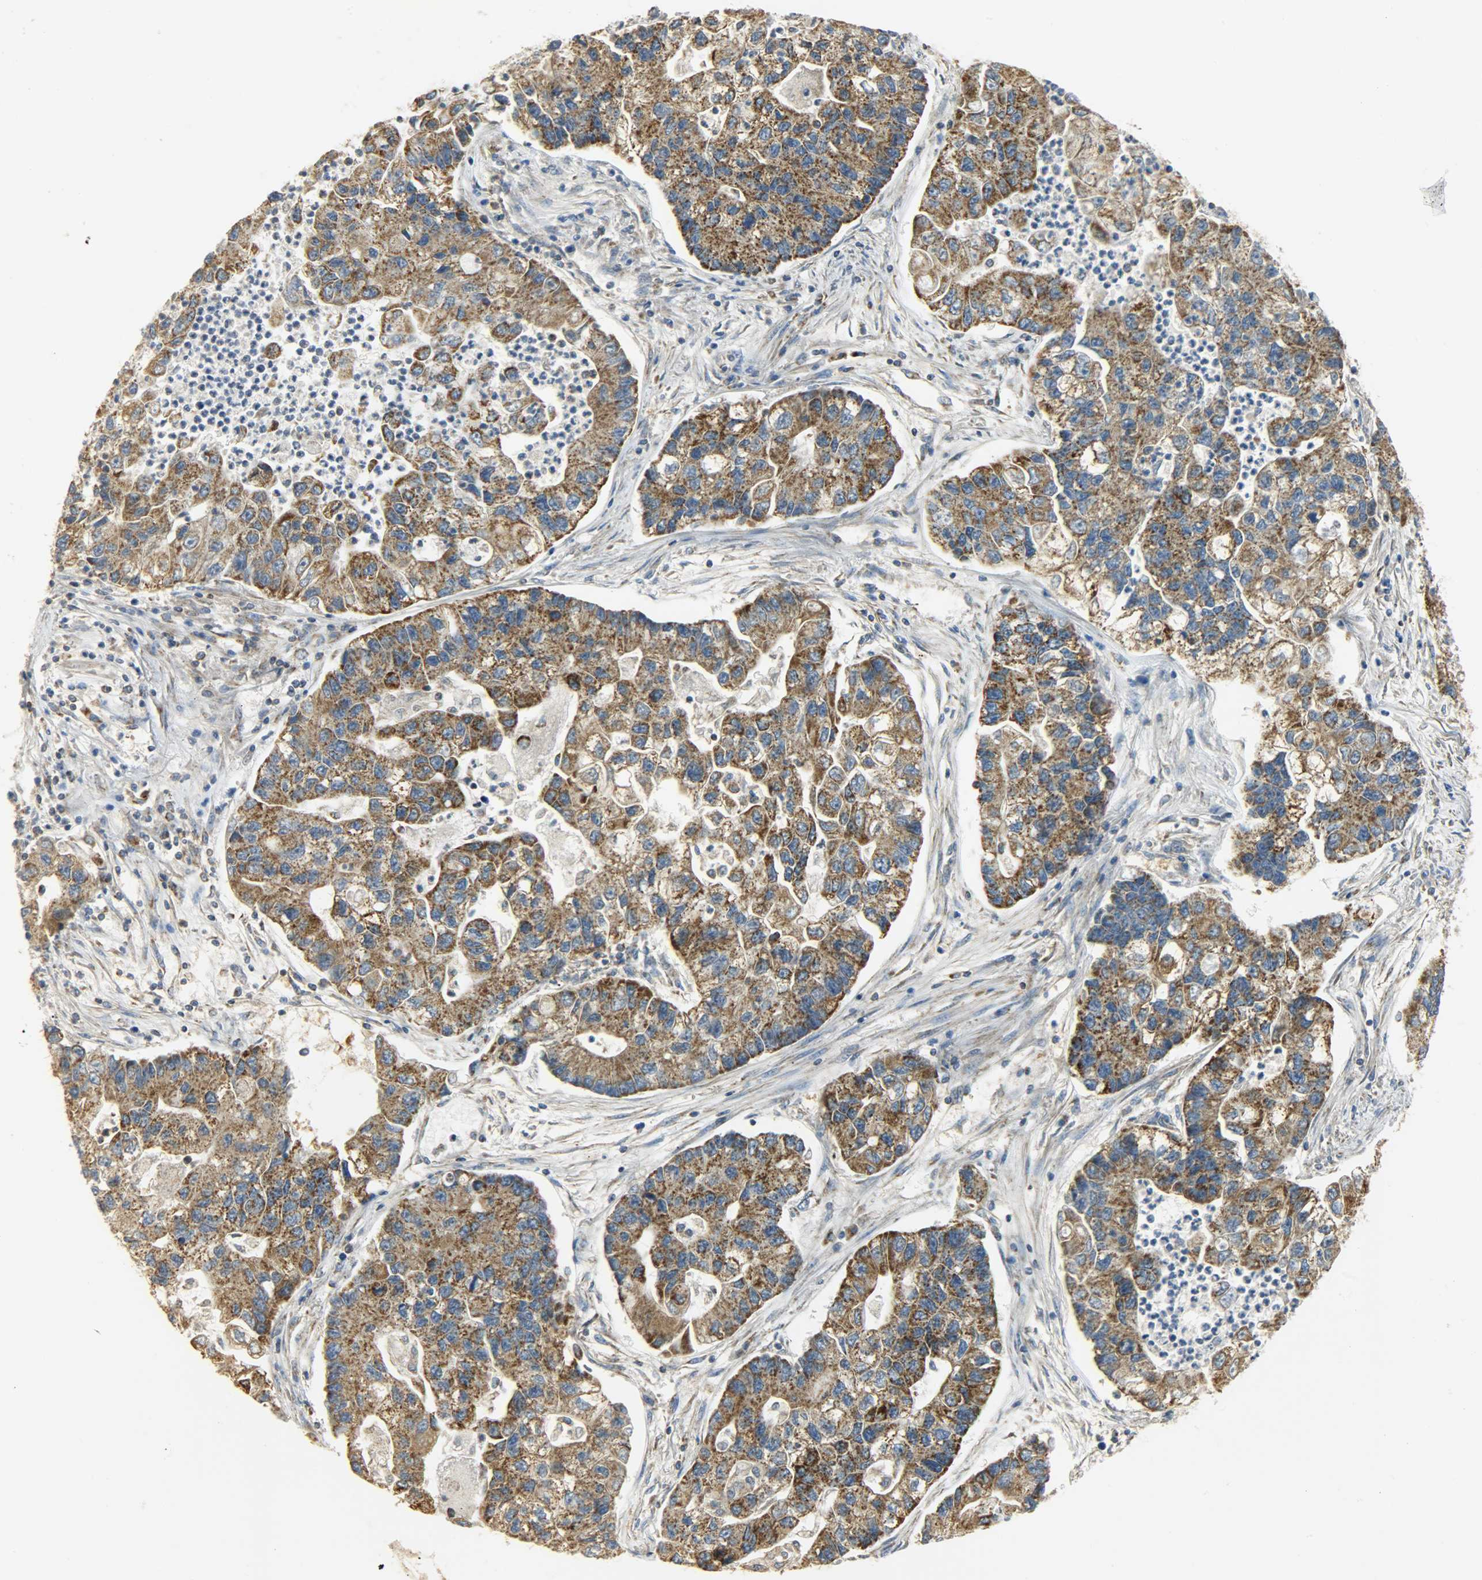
{"staining": {"intensity": "strong", "quantity": ">75%", "location": "cytoplasmic/membranous"}, "tissue": "lung cancer", "cell_type": "Tumor cells", "image_type": "cancer", "snomed": [{"axis": "morphology", "description": "Adenocarcinoma, NOS"}, {"axis": "topography", "description": "Lung"}], "caption": "An IHC image of tumor tissue is shown. Protein staining in brown highlights strong cytoplasmic/membranous positivity in adenocarcinoma (lung) within tumor cells.", "gene": "NNT", "patient": {"sex": "female", "age": 51}}